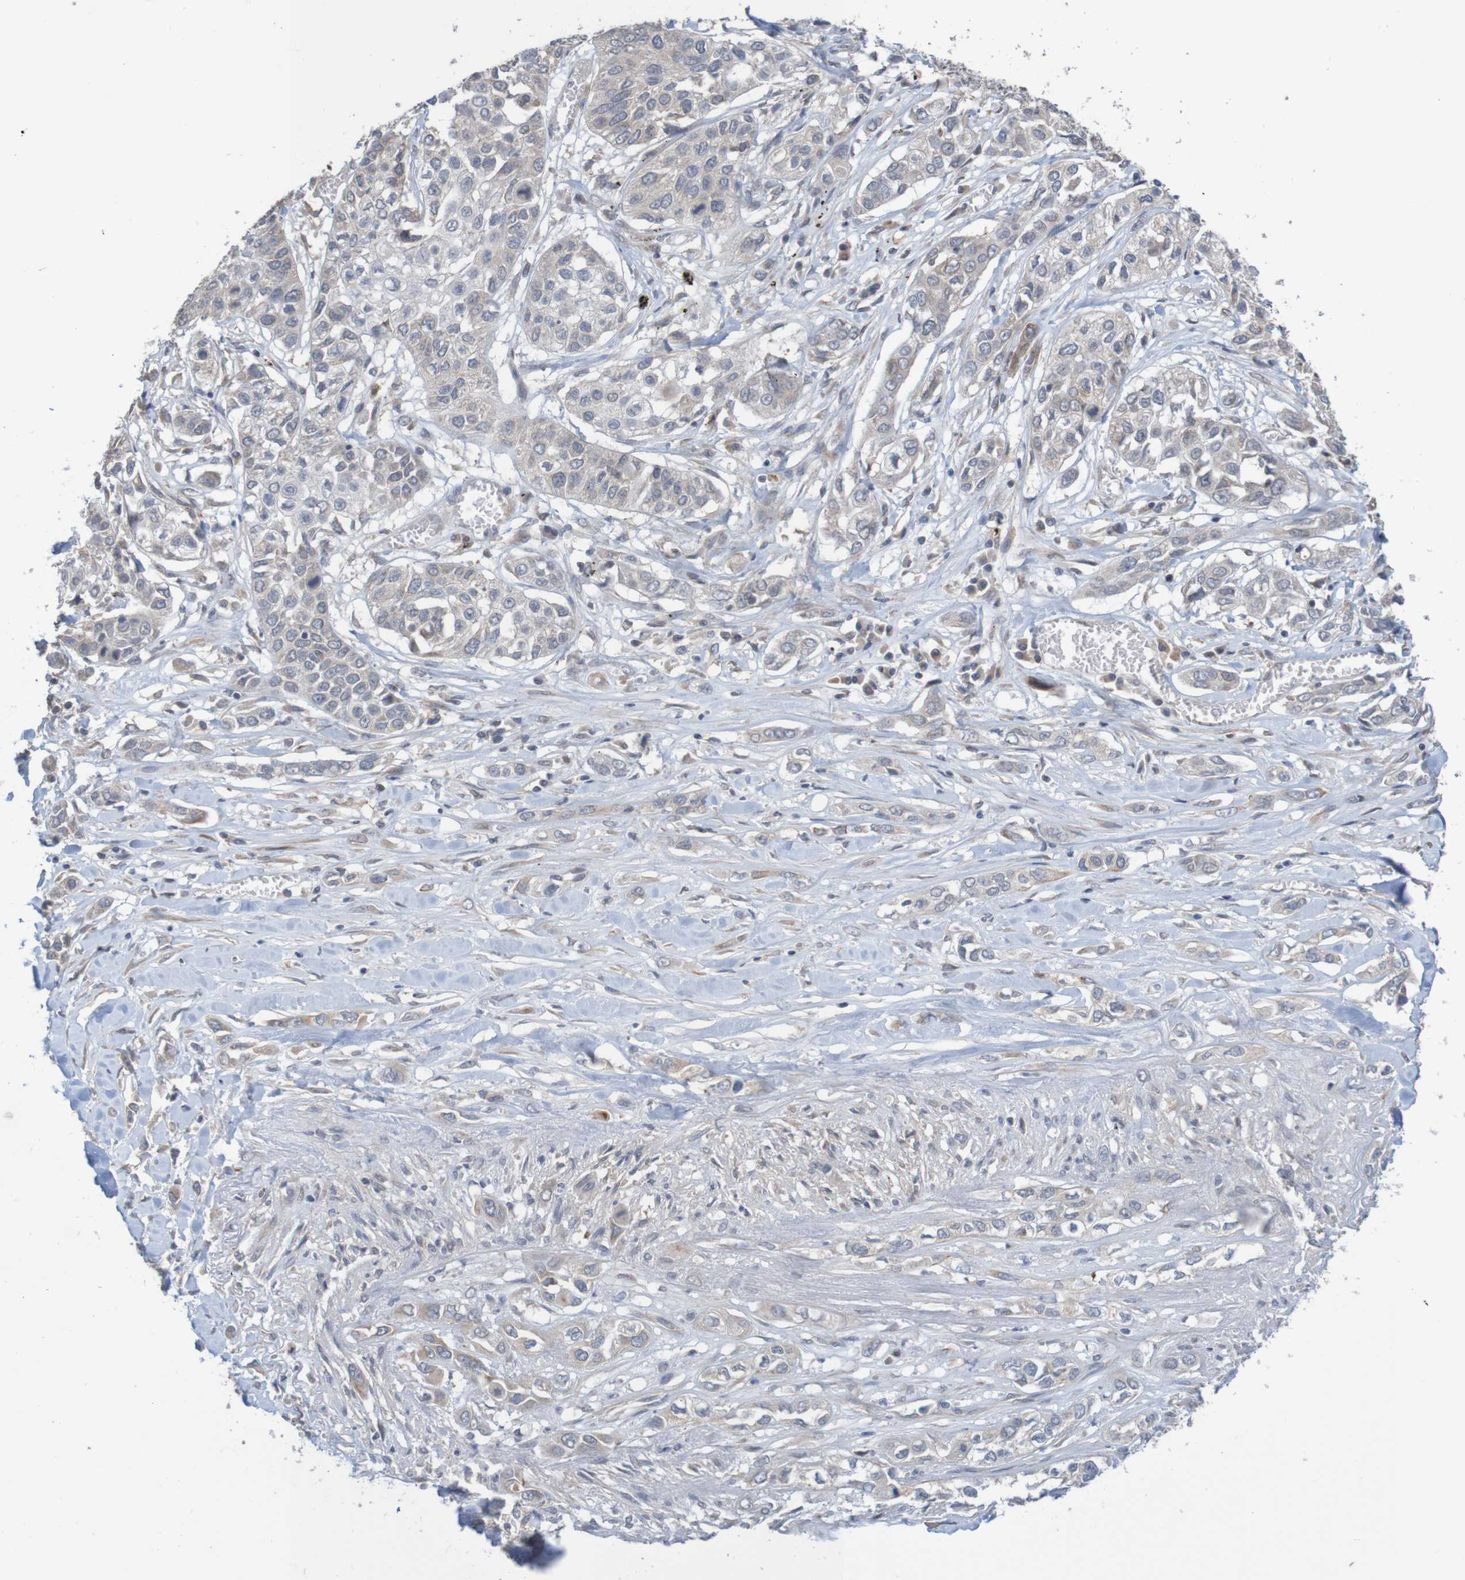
{"staining": {"intensity": "negative", "quantity": "none", "location": "none"}, "tissue": "lung cancer", "cell_type": "Tumor cells", "image_type": "cancer", "snomed": [{"axis": "morphology", "description": "Squamous cell carcinoma, NOS"}, {"axis": "topography", "description": "Lung"}], "caption": "The micrograph shows no staining of tumor cells in lung cancer (squamous cell carcinoma).", "gene": "ANKK1", "patient": {"sex": "male", "age": 71}}